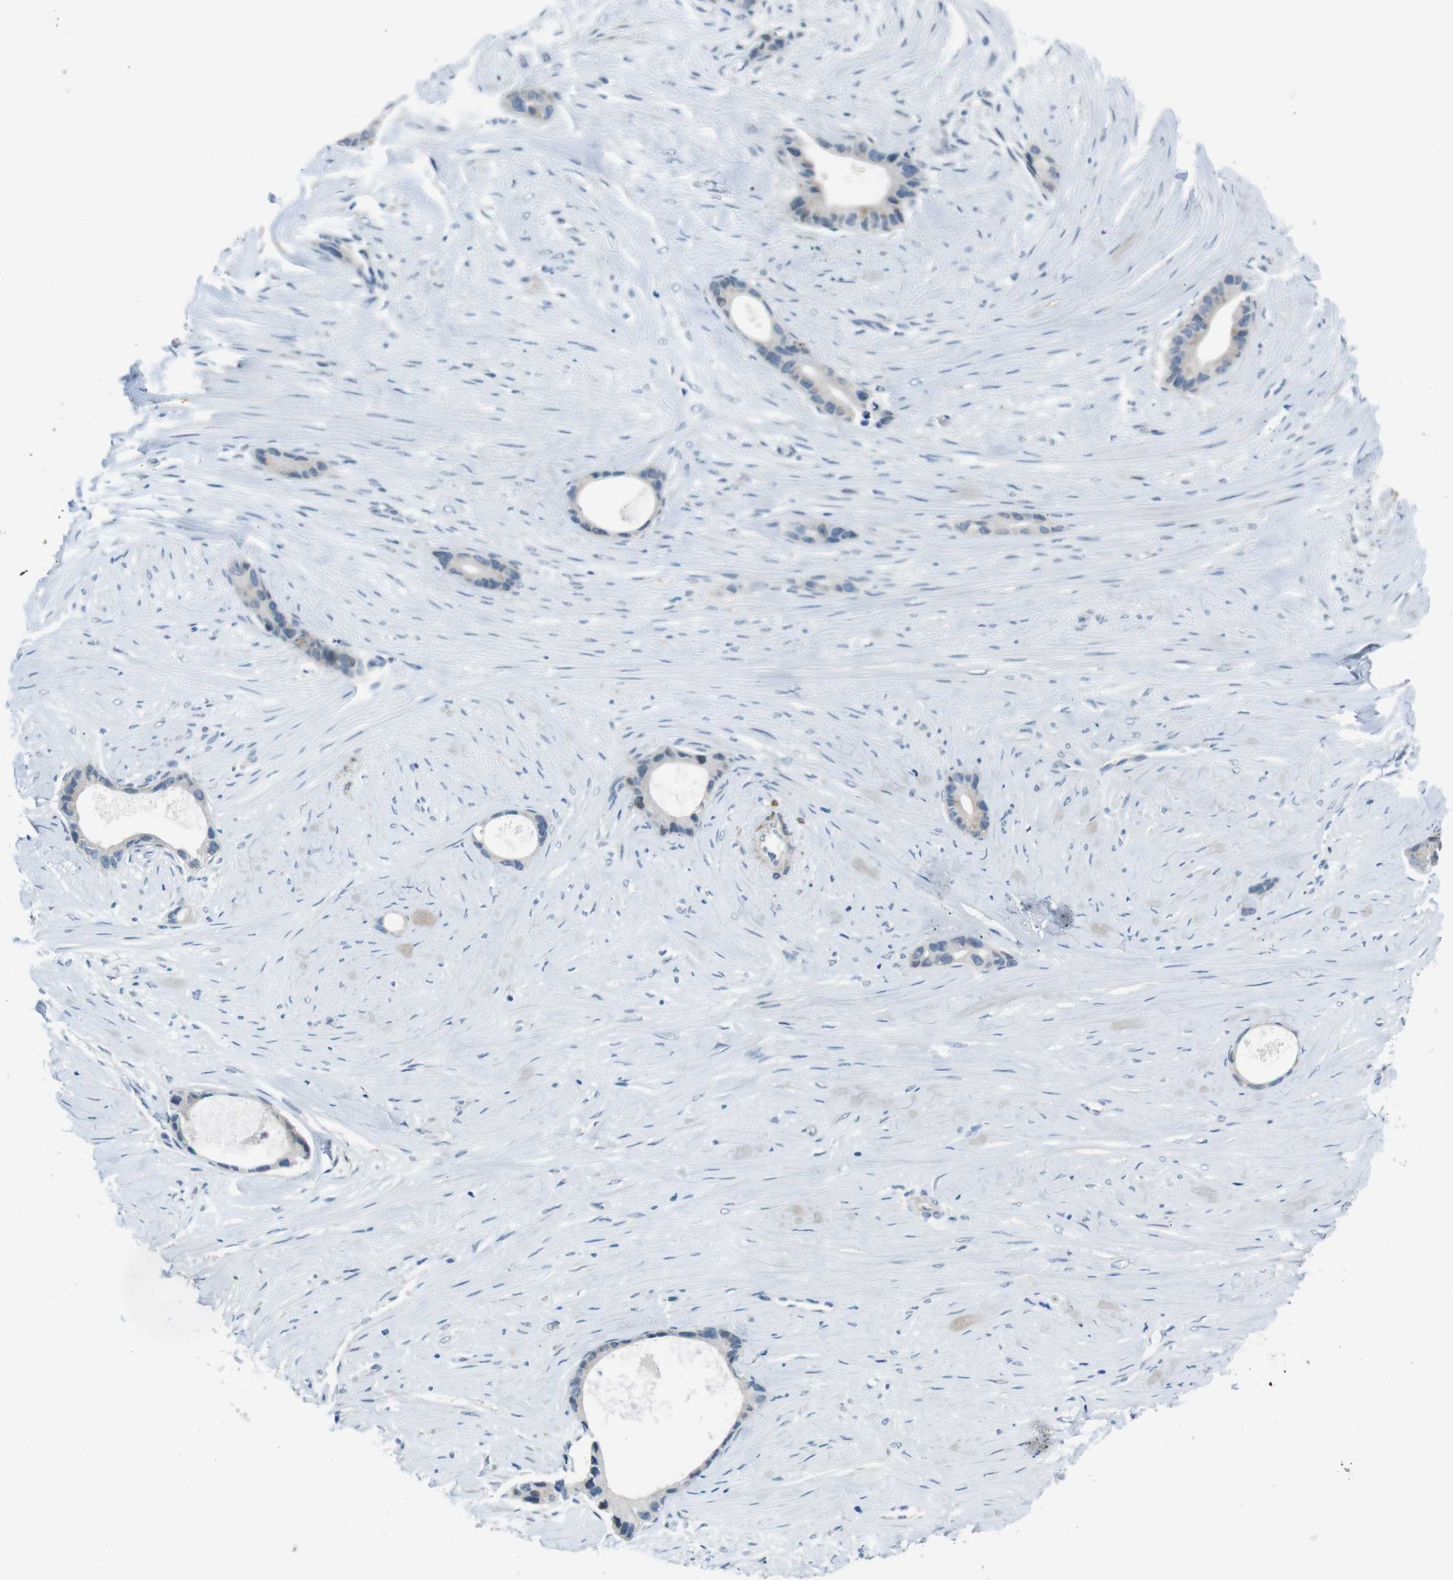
{"staining": {"intensity": "weak", "quantity": "<25%", "location": "cytoplasmic/membranous,nuclear"}, "tissue": "liver cancer", "cell_type": "Tumor cells", "image_type": "cancer", "snomed": [{"axis": "morphology", "description": "Cholangiocarcinoma"}, {"axis": "topography", "description": "Liver"}], "caption": "Tumor cells are negative for protein expression in human liver cancer (cholangiocarcinoma).", "gene": "HRH2", "patient": {"sex": "female", "age": 55}}